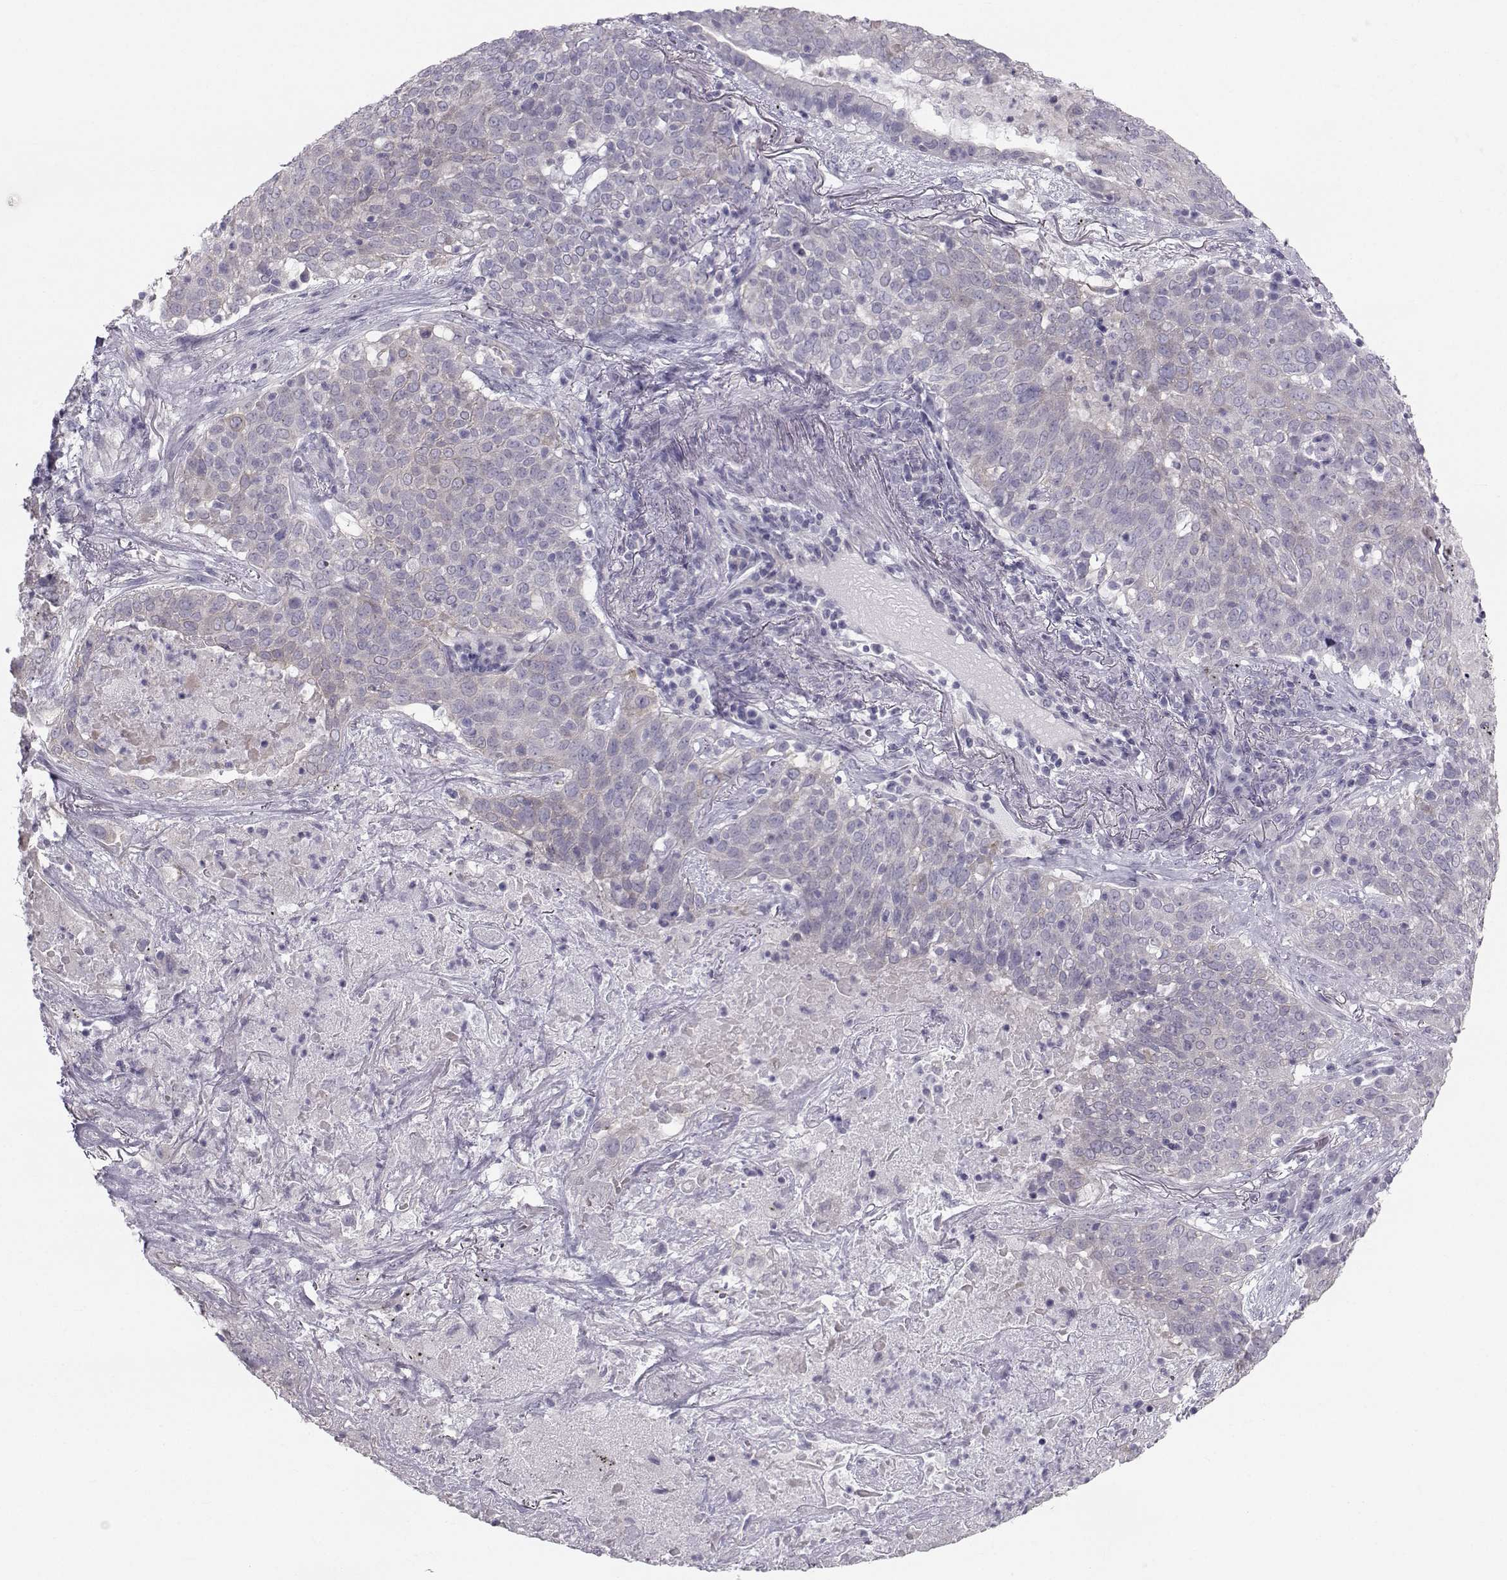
{"staining": {"intensity": "negative", "quantity": "none", "location": "none"}, "tissue": "lung cancer", "cell_type": "Tumor cells", "image_type": "cancer", "snomed": [{"axis": "morphology", "description": "Squamous cell carcinoma, NOS"}, {"axis": "topography", "description": "Lung"}], "caption": "An image of squamous cell carcinoma (lung) stained for a protein reveals no brown staining in tumor cells.", "gene": "GARIN3", "patient": {"sex": "male", "age": 82}}